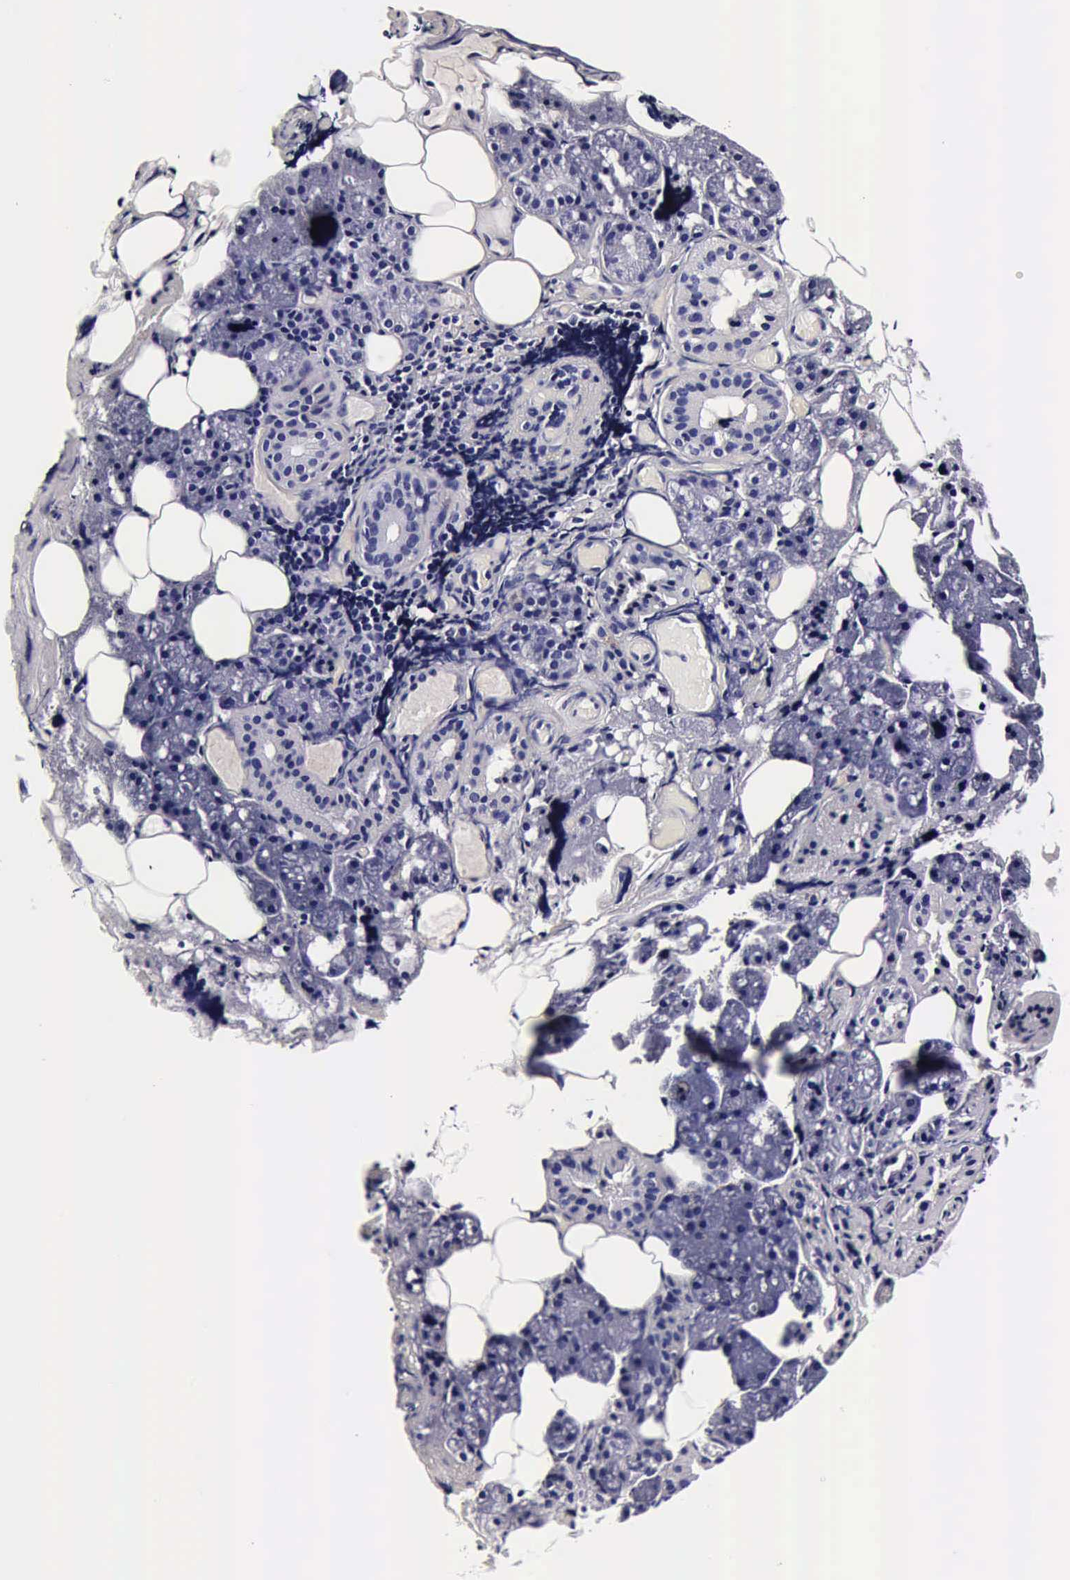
{"staining": {"intensity": "negative", "quantity": "none", "location": "none"}, "tissue": "salivary gland", "cell_type": "Glandular cells", "image_type": "normal", "snomed": [{"axis": "morphology", "description": "Normal tissue, NOS"}, {"axis": "topography", "description": "Salivary gland"}], "caption": "Salivary gland stained for a protein using immunohistochemistry demonstrates no positivity glandular cells.", "gene": "IAPP", "patient": {"sex": "female", "age": 55}}